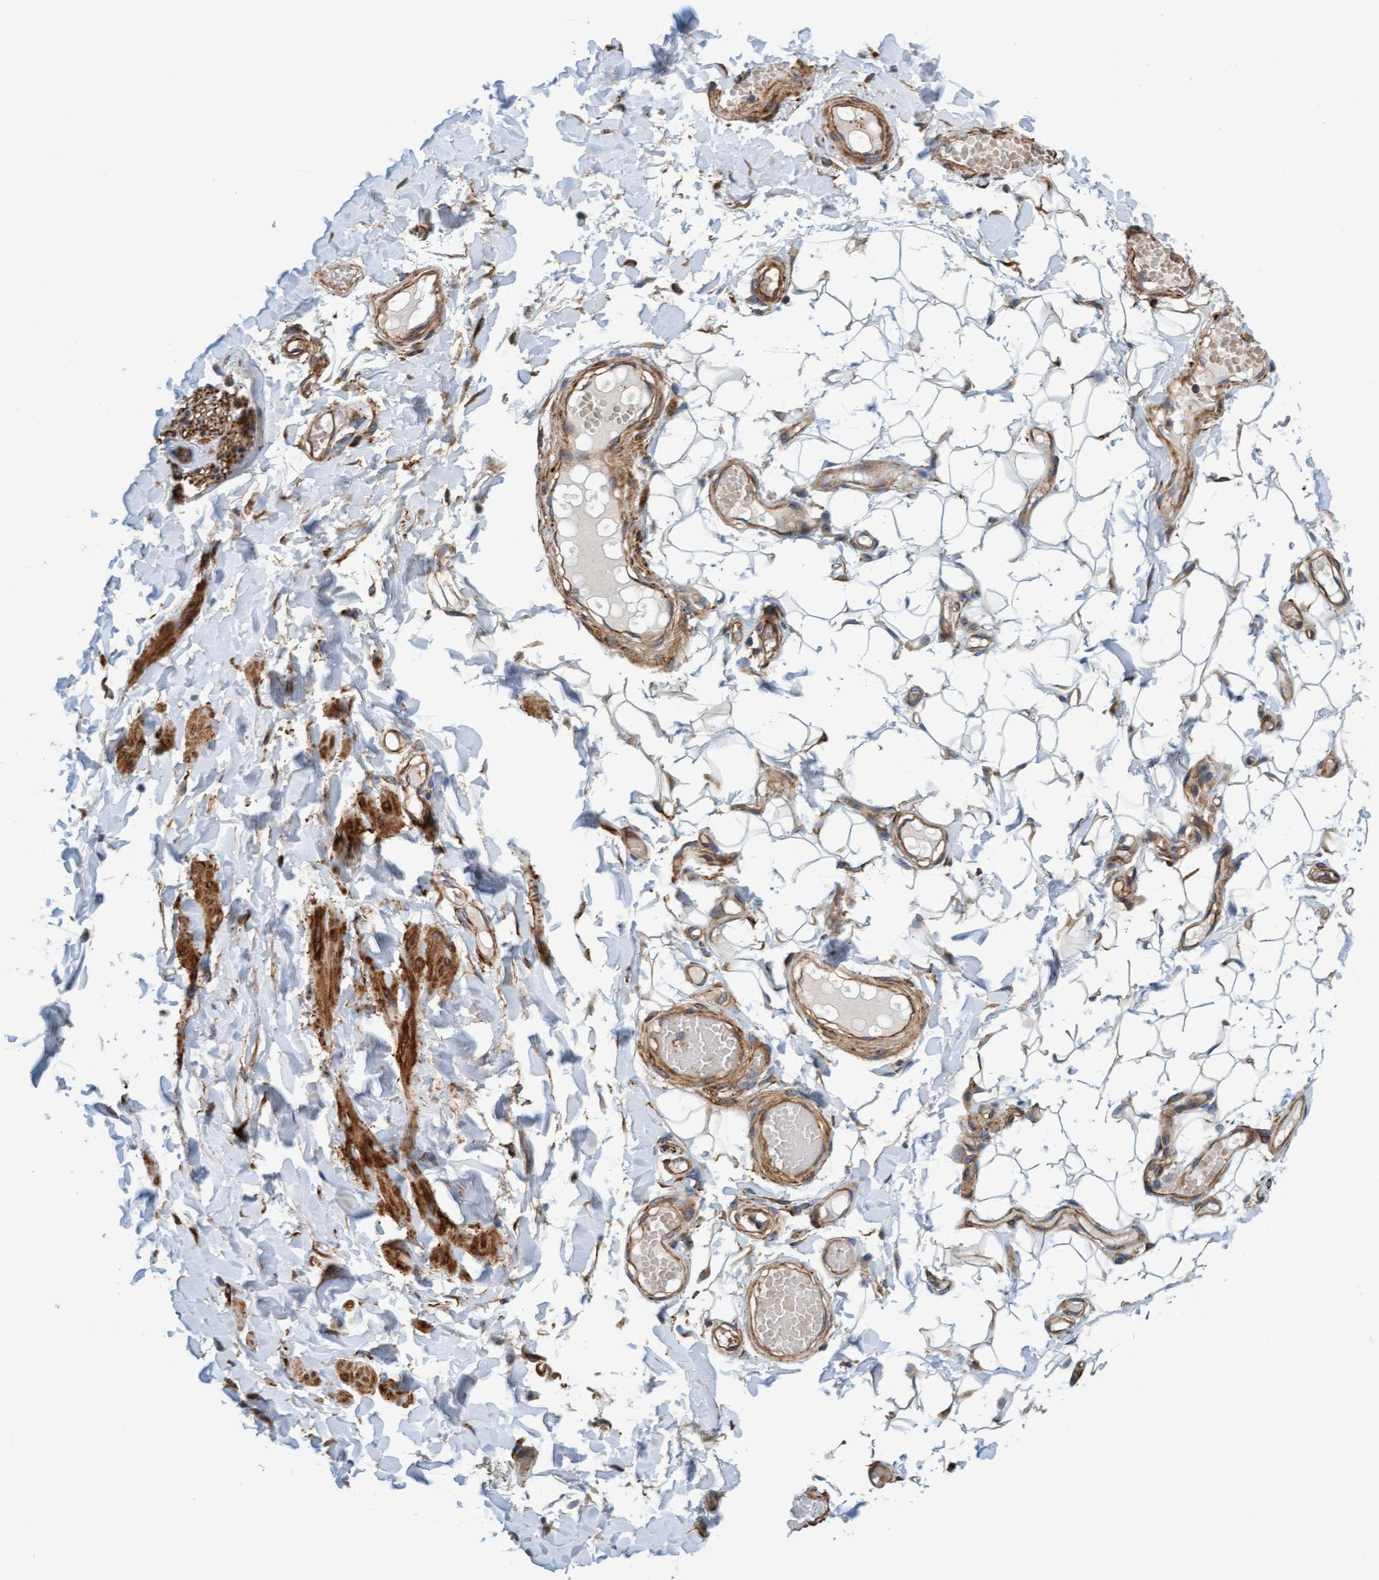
{"staining": {"intensity": "strong", "quantity": ">75%", "location": "cytoplasmic/membranous"}, "tissue": "adipose tissue", "cell_type": "Adipocytes", "image_type": "normal", "snomed": [{"axis": "morphology", "description": "Normal tissue, NOS"}, {"axis": "topography", "description": "Adipose tissue"}, {"axis": "topography", "description": "Vascular tissue"}, {"axis": "topography", "description": "Peripheral nerve tissue"}], "caption": "Immunohistochemical staining of benign adipose tissue displays high levels of strong cytoplasmic/membranous staining in approximately >75% of adipocytes. (brown staining indicates protein expression, while blue staining denotes nuclei).", "gene": "FMNL3", "patient": {"sex": "male", "age": 25}}